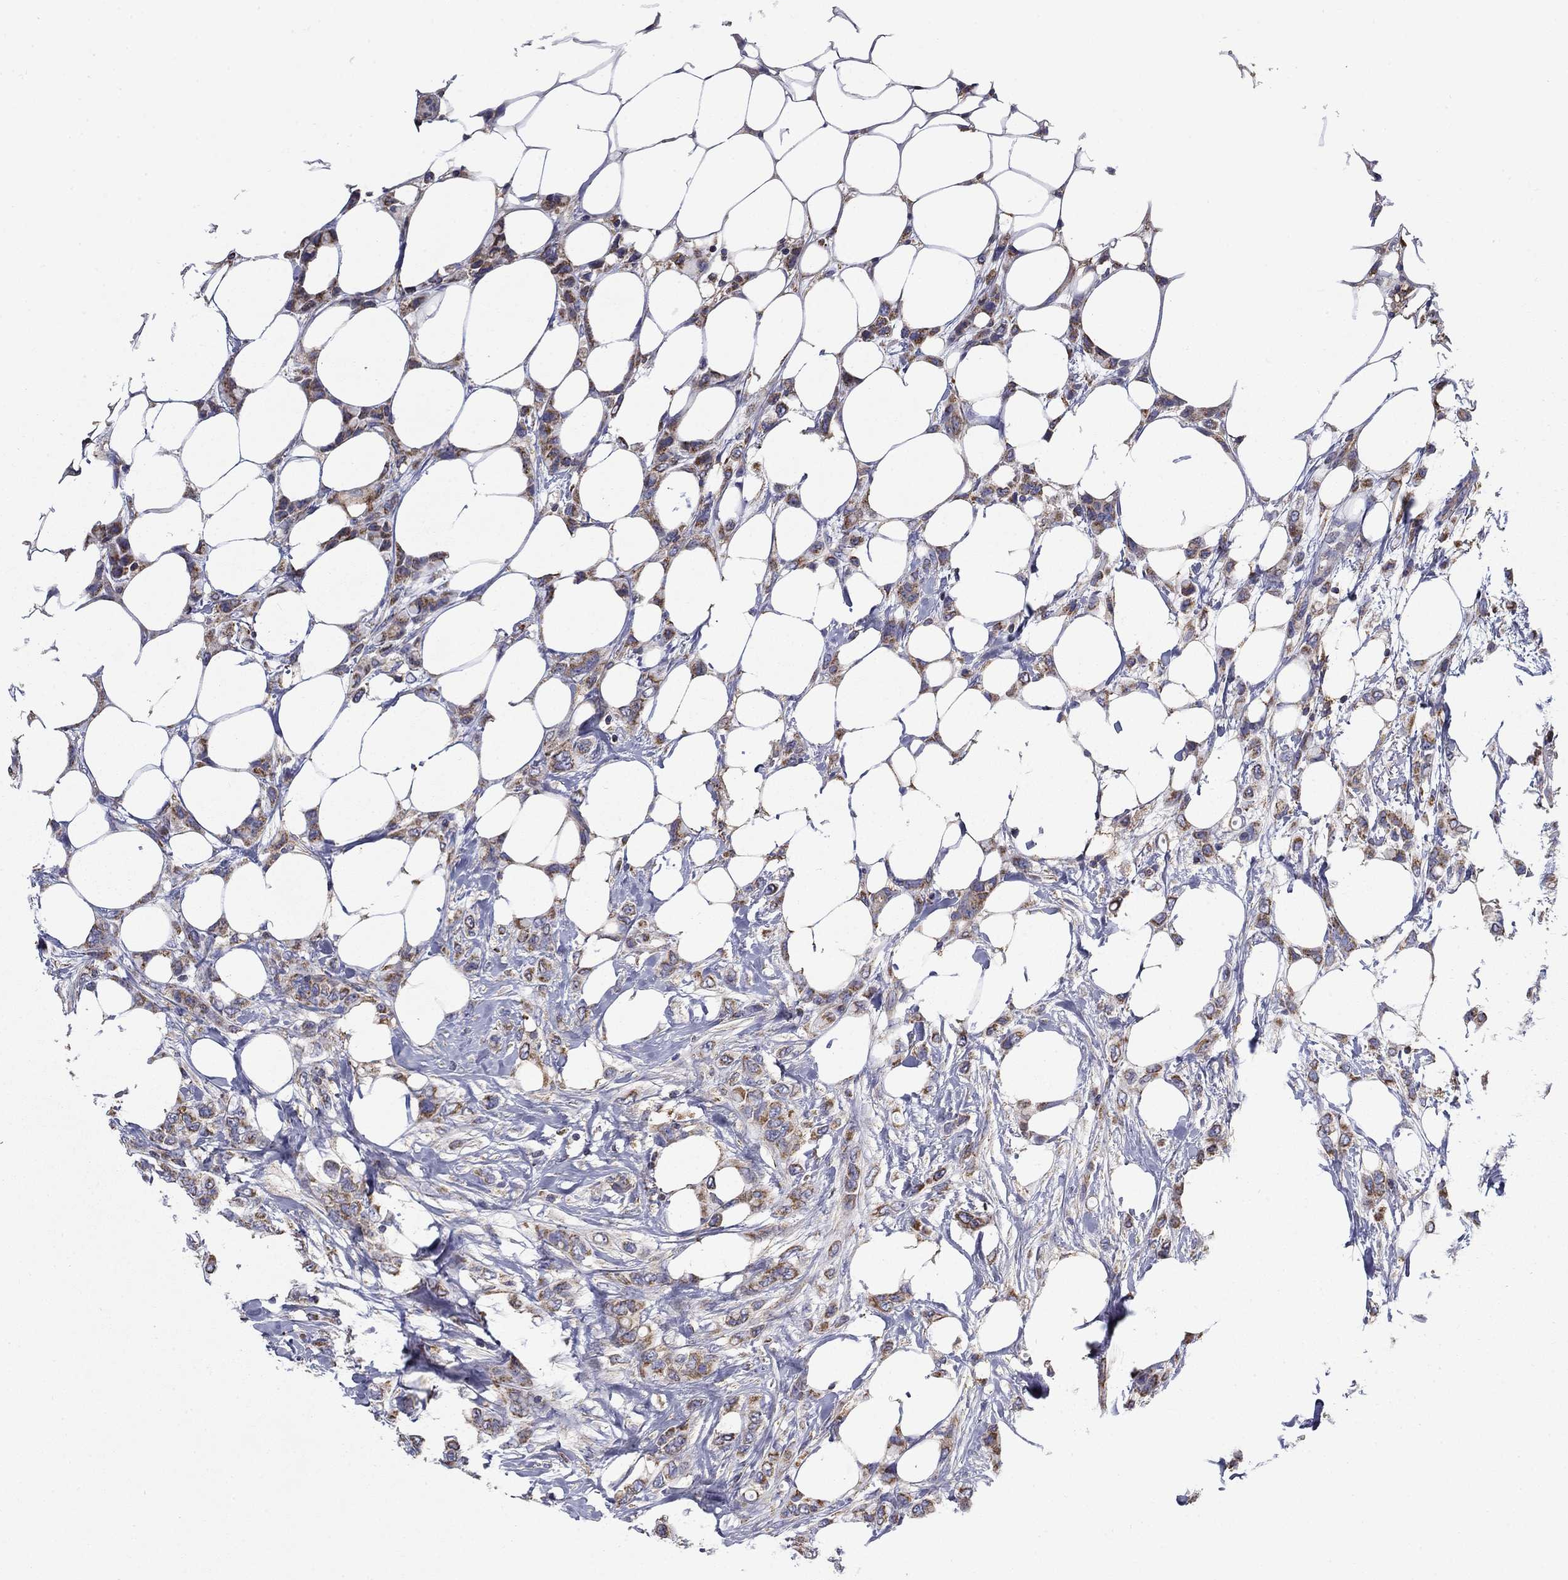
{"staining": {"intensity": "moderate", "quantity": ">75%", "location": "cytoplasmic/membranous"}, "tissue": "breast cancer", "cell_type": "Tumor cells", "image_type": "cancer", "snomed": [{"axis": "morphology", "description": "Lobular carcinoma"}, {"axis": "topography", "description": "Breast"}], "caption": "This image reveals breast cancer (lobular carcinoma) stained with immunohistochemistry to label a protein in brown. The cytoplasmic/membranous of tumor cells show moderate positivity for the protein. Nuclei are counter-stained blue.", "gene": "NME5", "patient": {"sex": "female", "age": 66}}